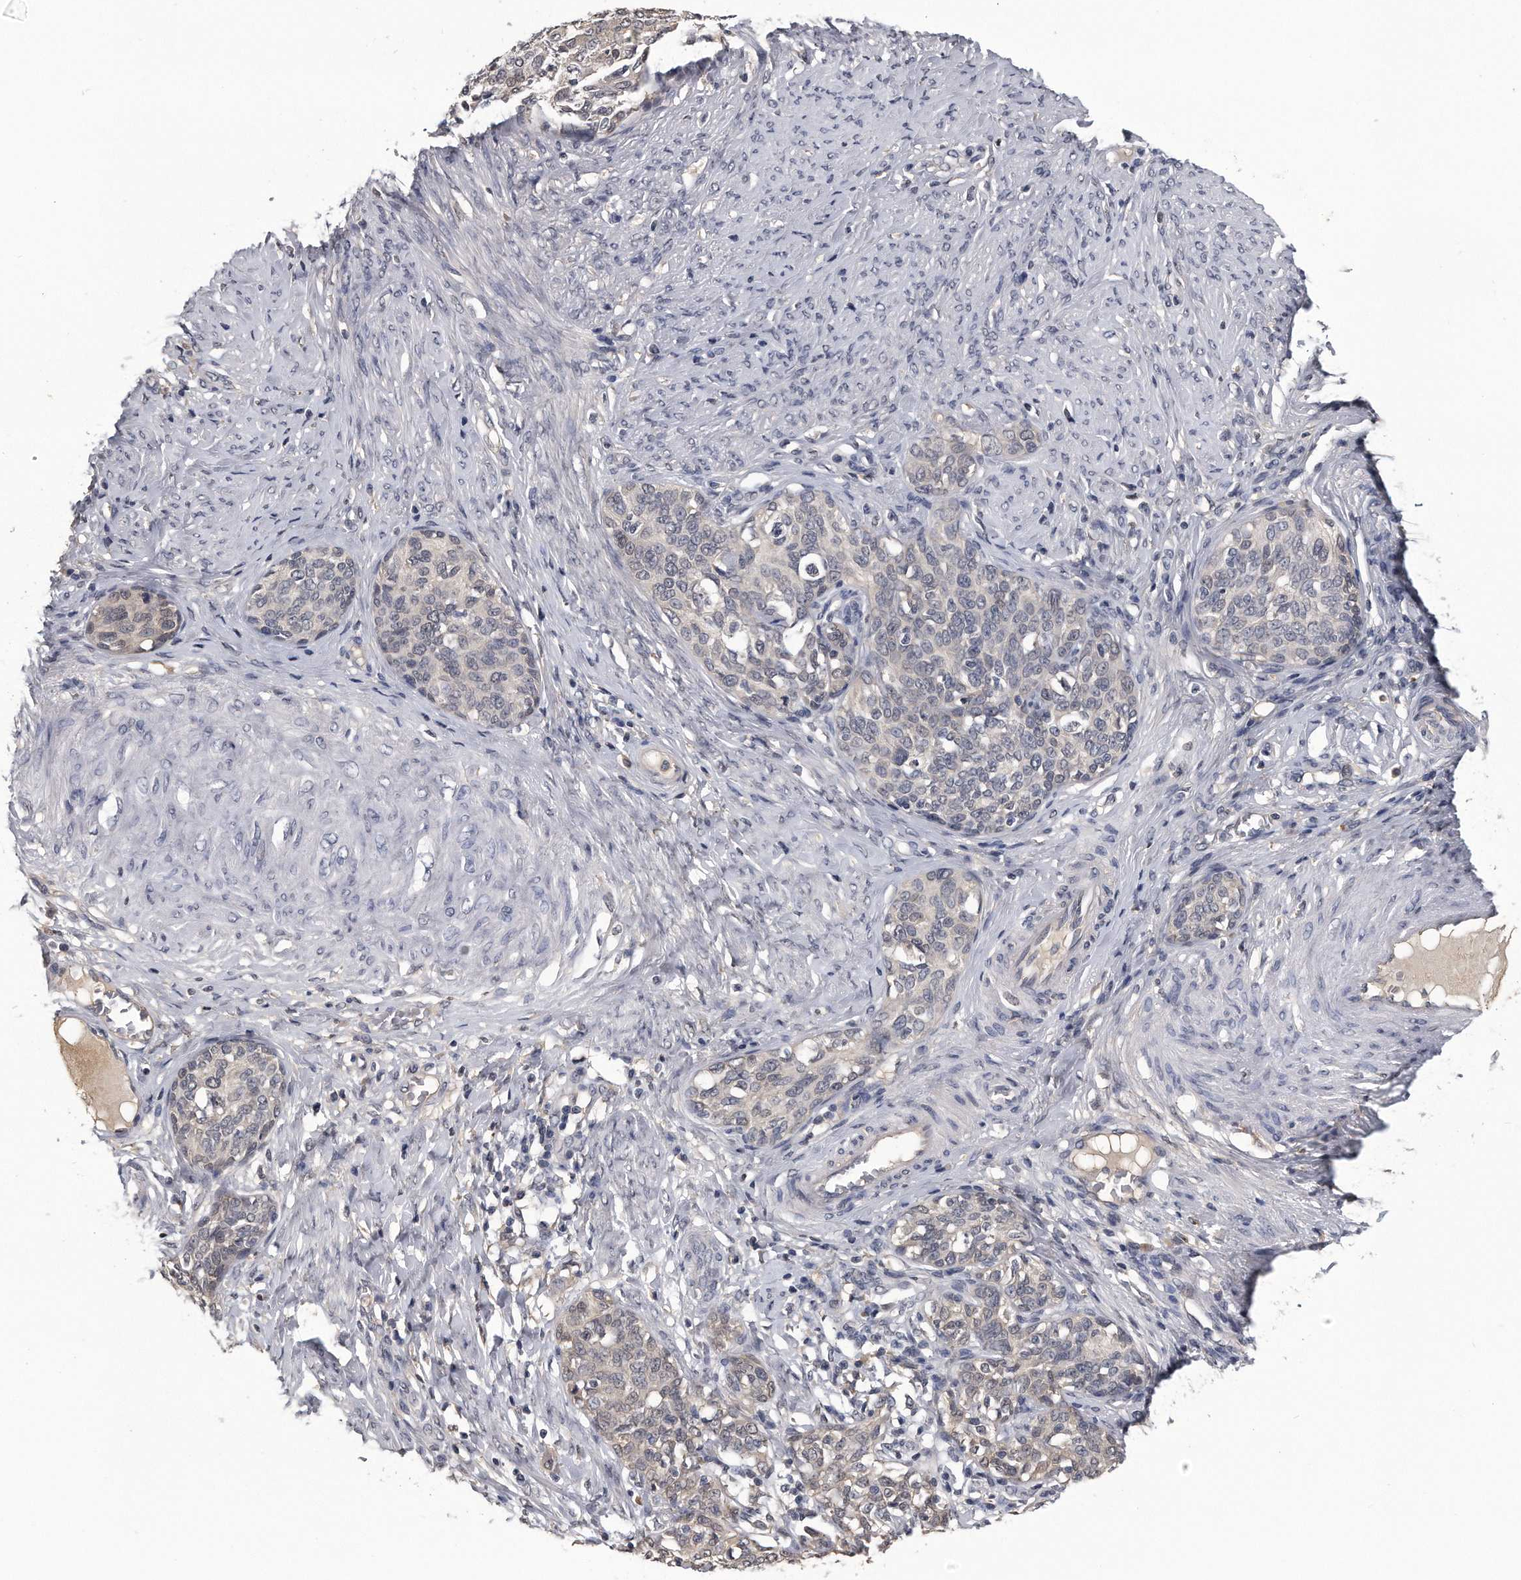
{"staining": {"intensity": "negative", "quantity": "none", "location": "none"}, "tissue": "cervical cancer", "cell_type": "Tumor cells", "image_type": "cancer", "snomed": [{"axis": "morphology", "description": "Squamous cell carcinoma, NOS"}, {"axis": "morphology", "description": "Adenocarcinoma, NOS"}, {"axis": "topography", "description": "Cervix"}], "caption": "A micrograph of human cervical cancer is negative for staining in tumor cells.", "gene": "PDXK", "patient": {"sex": "female", "age": 52}}